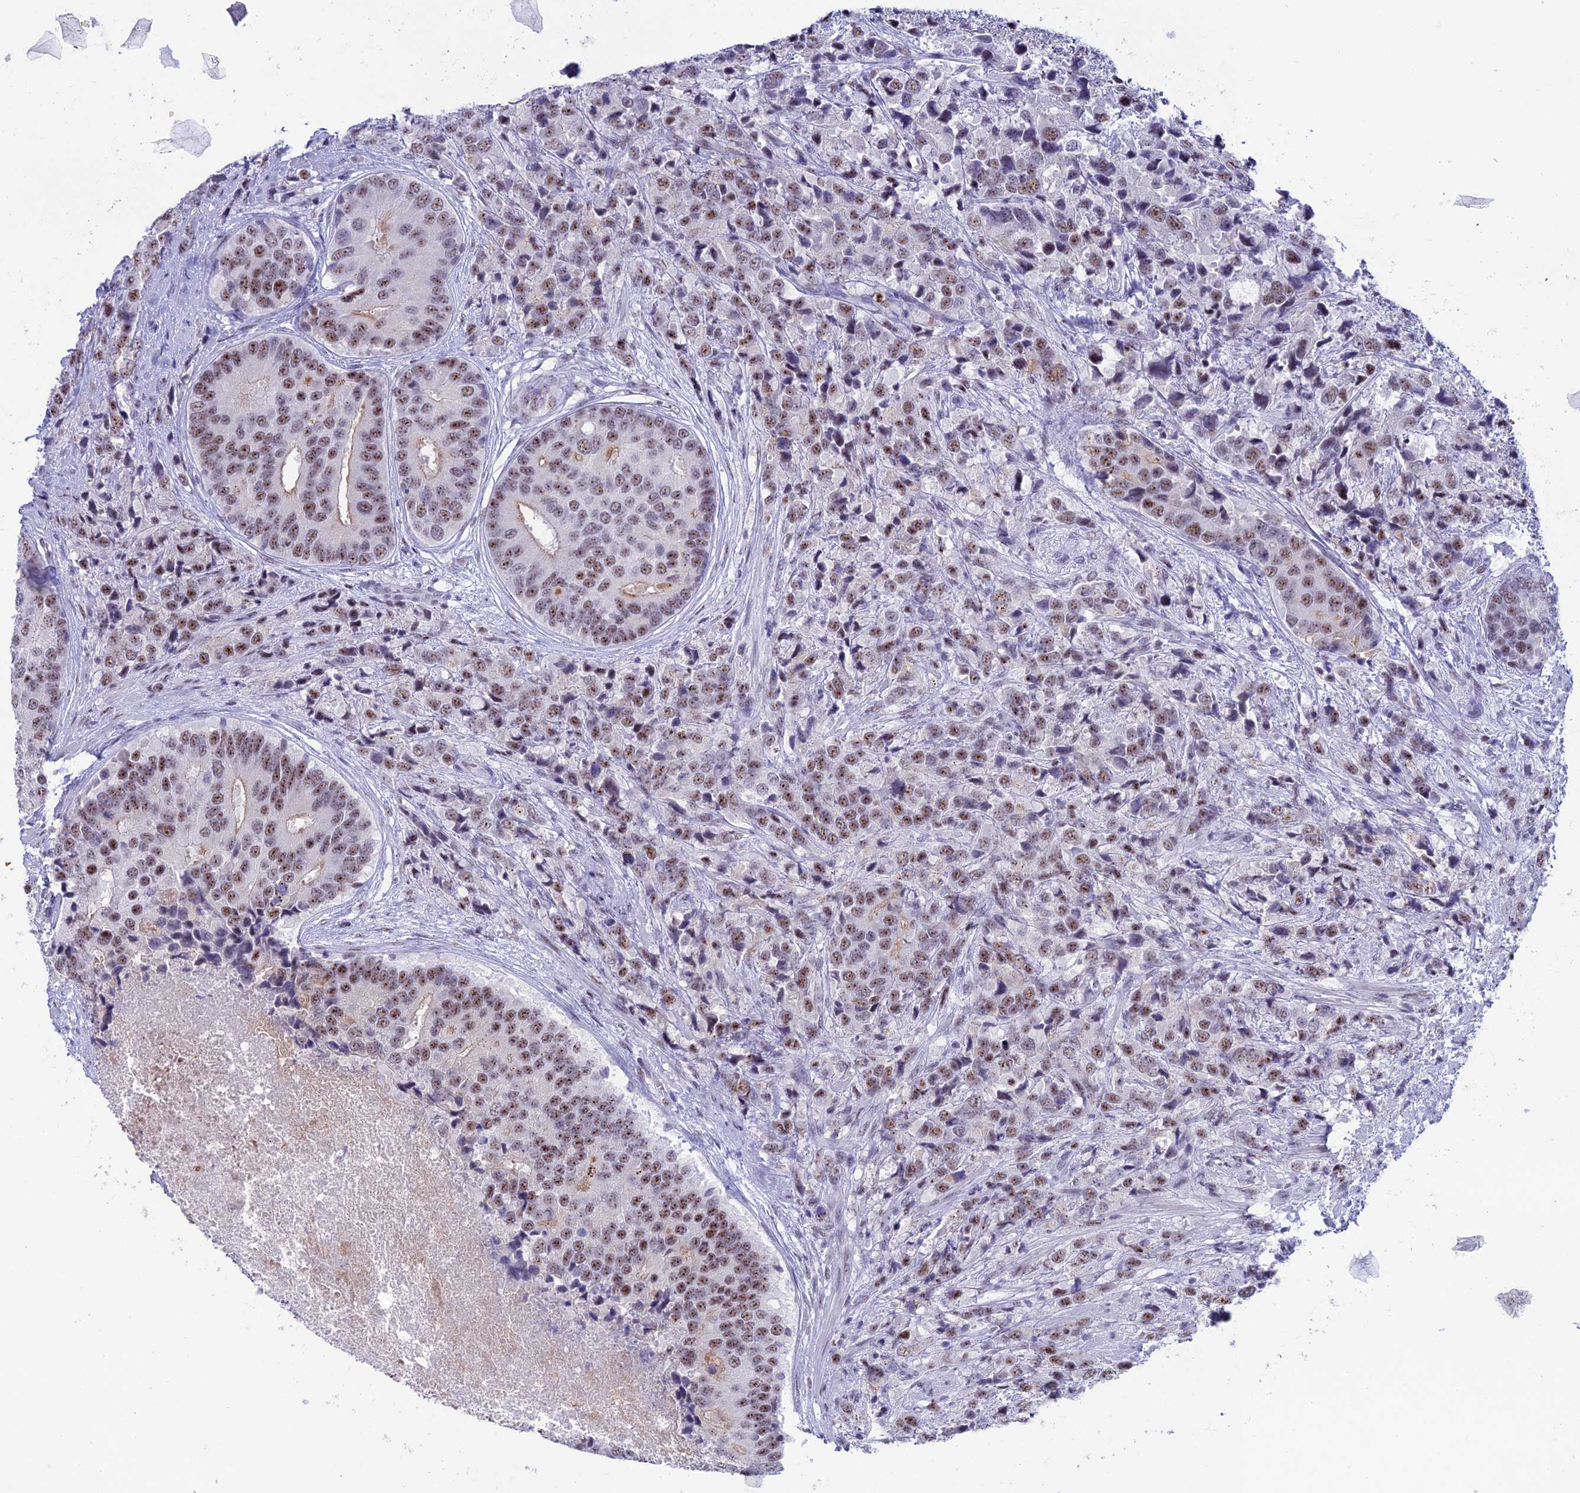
{"staining": {"intensity": "moderate", "quantity": "25%-75%", "location": "nuclear"}, "tissue": "prostate cancer", "cell_type": "Tumor cells", "image_type": "cancer", "snomed": [{"axis": "morphology", "description": "Adenocarcinoma, High grade"}, {"axis": "topography", "description": "Prostate"}], "caption": "High-grade adenocarcinoma (prostate) stained with DAB (3,3'-diaminobenzidine) immunohistochemistry (IHC) displays medium levels of moderate nuclear expression in about 25%-75% of tumor cells.", "gene": "MFSD2B", "patient": {"sex": "male", "age": 62}}